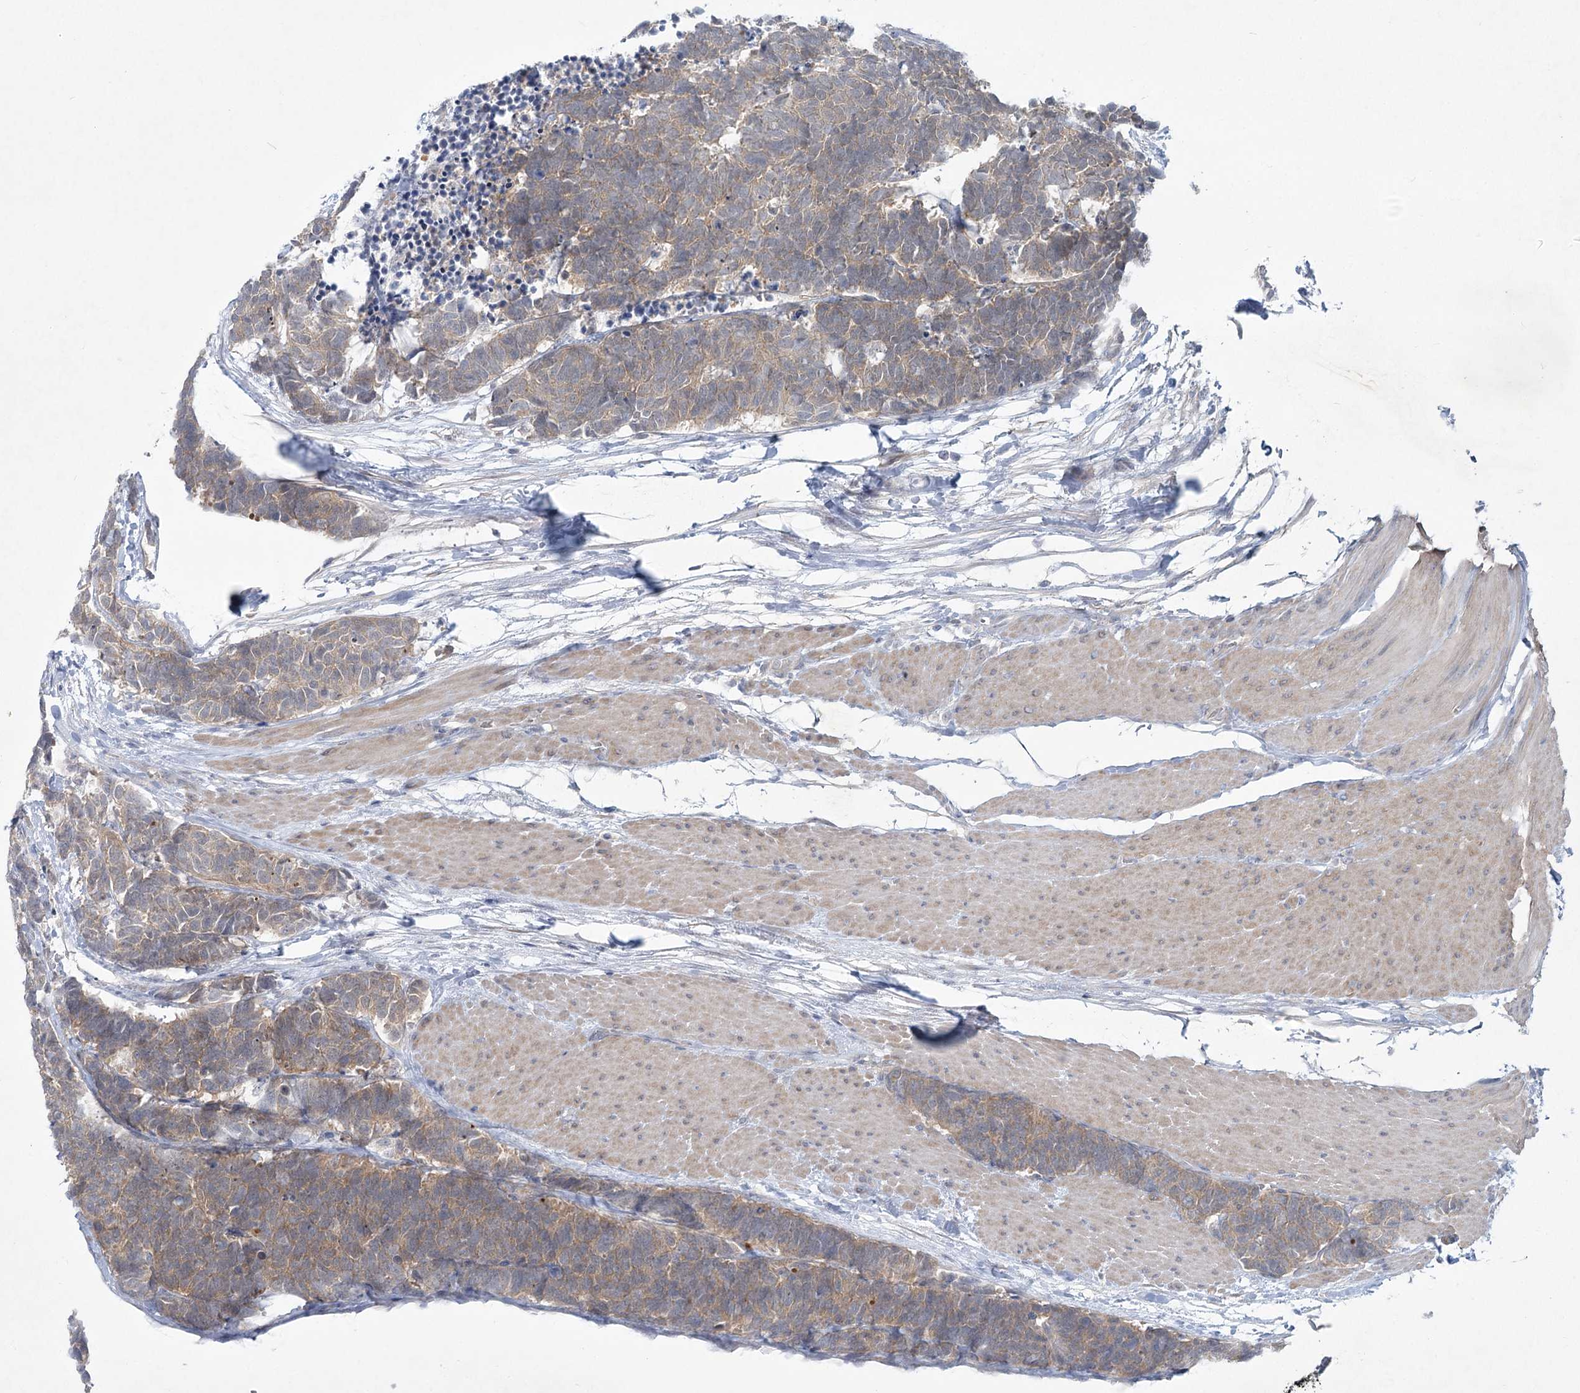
{"staining": {"intensity": "weak", "quantity": ">75%", "location": "cytoplasmic/membranous"}, "tissue": "carcinoid", "cell_type": "Tumor cells", "image_type": "cancer", "snomed": [{"axis": "morphology", "description": "Carcinoma, NOS"}, {"axis": "morphology", "description": "Carcinoid, malignant, NOS"}, {"axis": "topography", "description": "Urinary bladder"}], "caption": "Human carcinoid stained with a protein marker shows weak staining in tumor cells.", "gene": "AAMDC", "patient": {"sex": "male", "age": 57}}